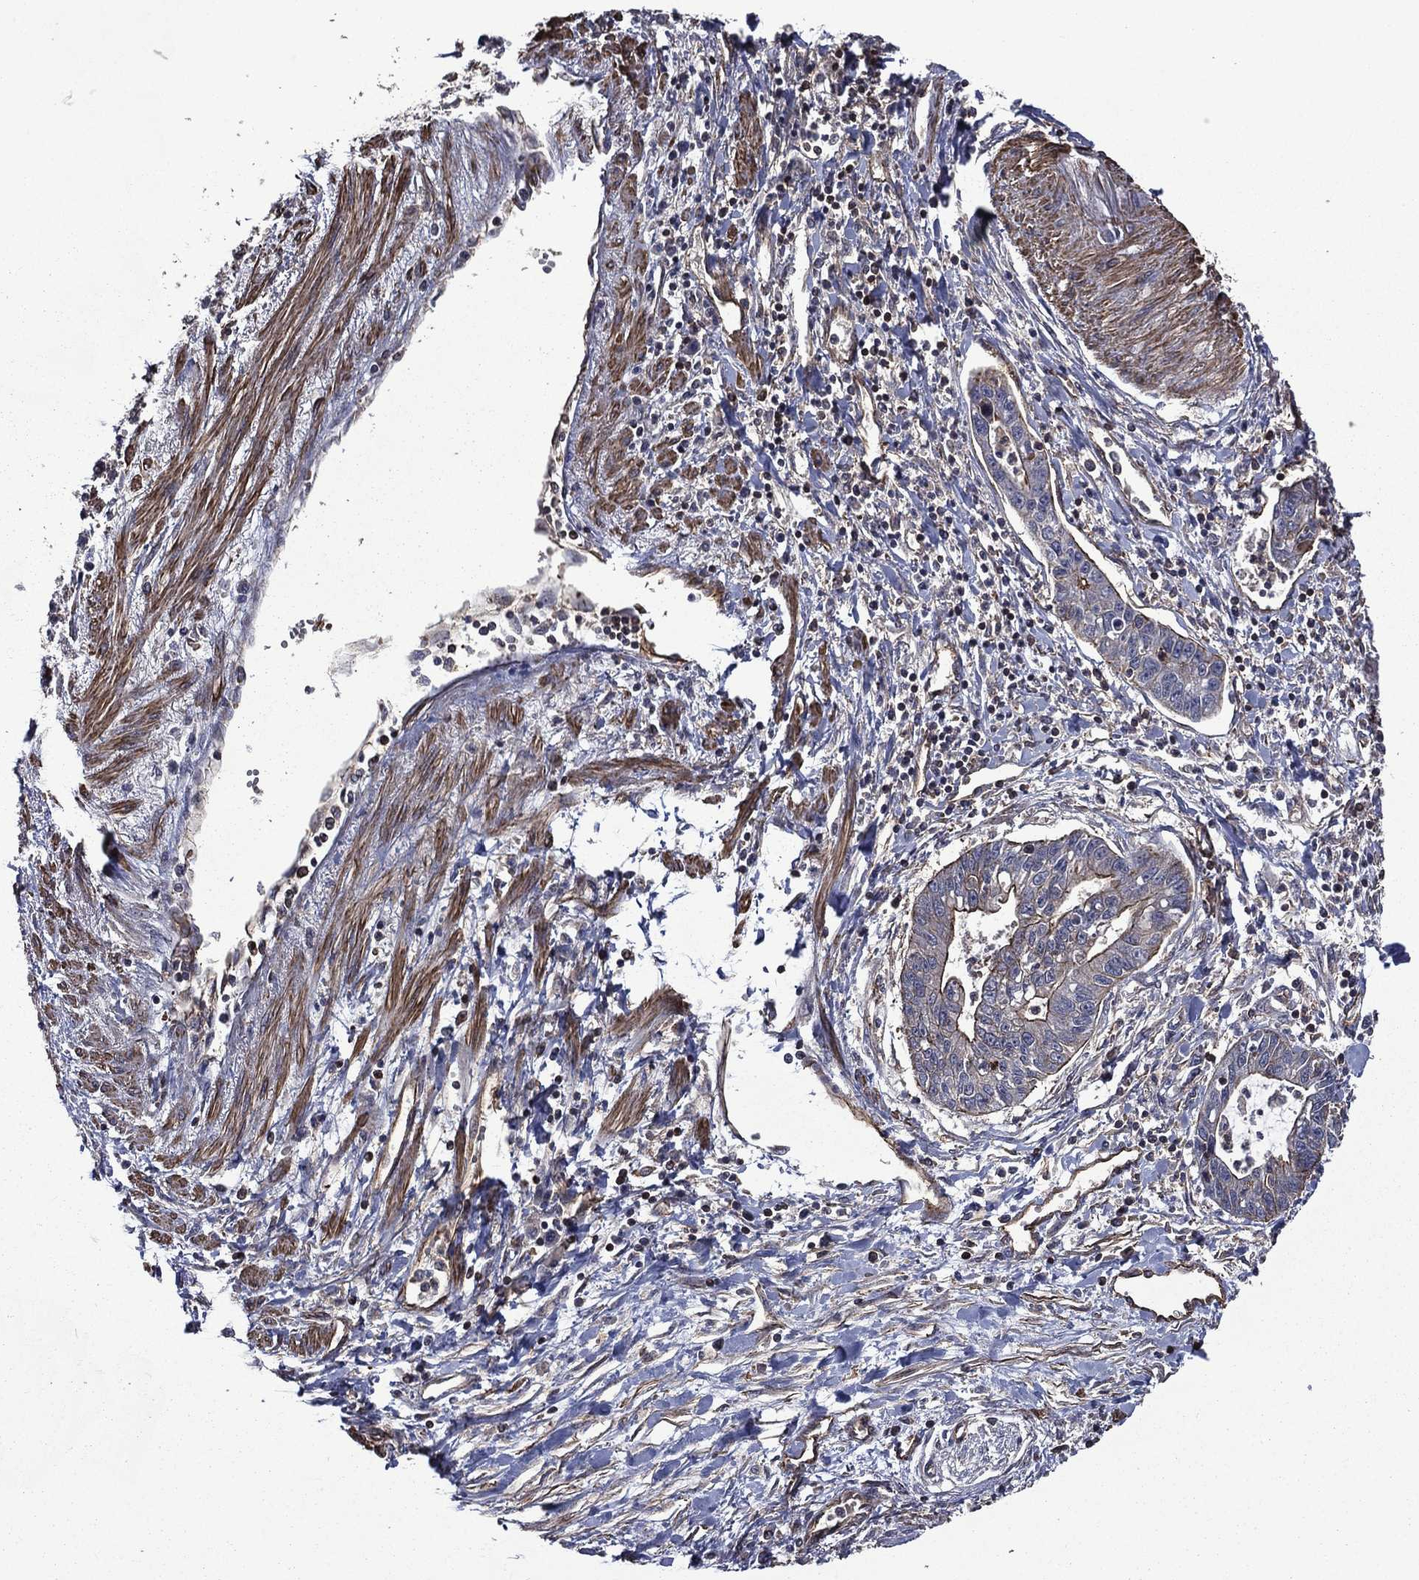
{"staining": {"intensity": "moderate", "quantity": "<25%", "location": "cytoplasmic/membranous"}, "tissue": "liver cancer", "cell_type": "Tumor cells", "image_type": "cancer", "snomed": [{"axis": "morphology", "description": "Cholangiocarcinoma"}, {"axis": "topography", "description": "Liver"}], "caption": "Immunohistochemistry (IHC) staining of liver cancer (cholangiocarcinoma), which shows low levels of moderate cytoplasmic/membranous positivity in about <25% of tumor cells indicating moderate cytoplasmic/membranous protein expression. The staining was performed using DAB (brown) for protein detection and nuclei were counterstained in hematoxylin (blue).", "gene": "PLPP3", "patient": {"sex": "male", "age": 58}}